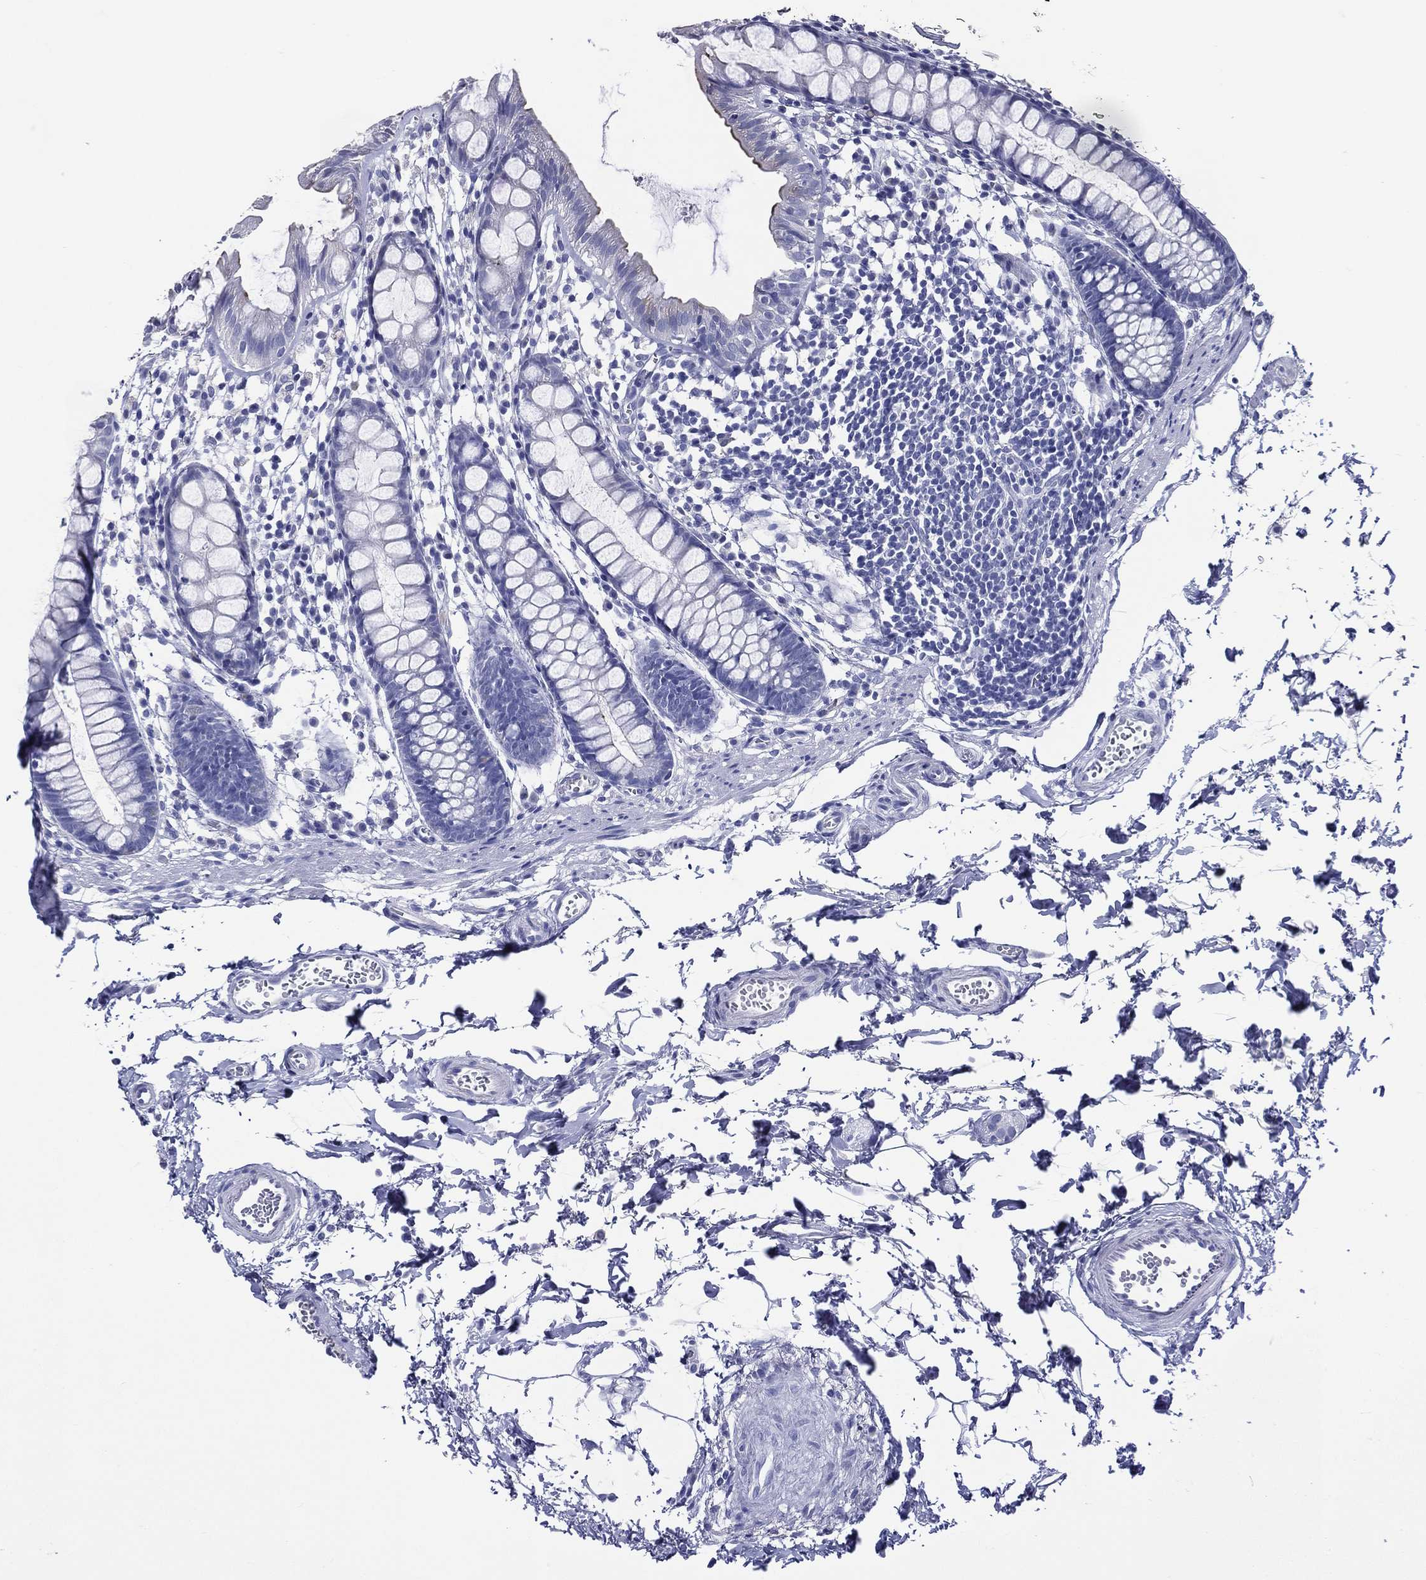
{"staining": {"intensity": "strong", "quantity": "<25%", "location": "cytoplasmic/membranous"}, "tissue": "rectum", "cell_type": "Glandular cells", "image_type": "normal", "snomed": [{"axis": "morphology", "description": "Normal tissue, NOS"}, {"axis": "topography", "description": "Rectum"}], "caption": "Protein expression analysis of unremarkable rectum exhibits strong cytoplasmic/membranous staining in about <25% of glandular cells. Nuclei are stained in blue.", "gene": "ACE2", "patient": {"sex": "male", "age": 57}}